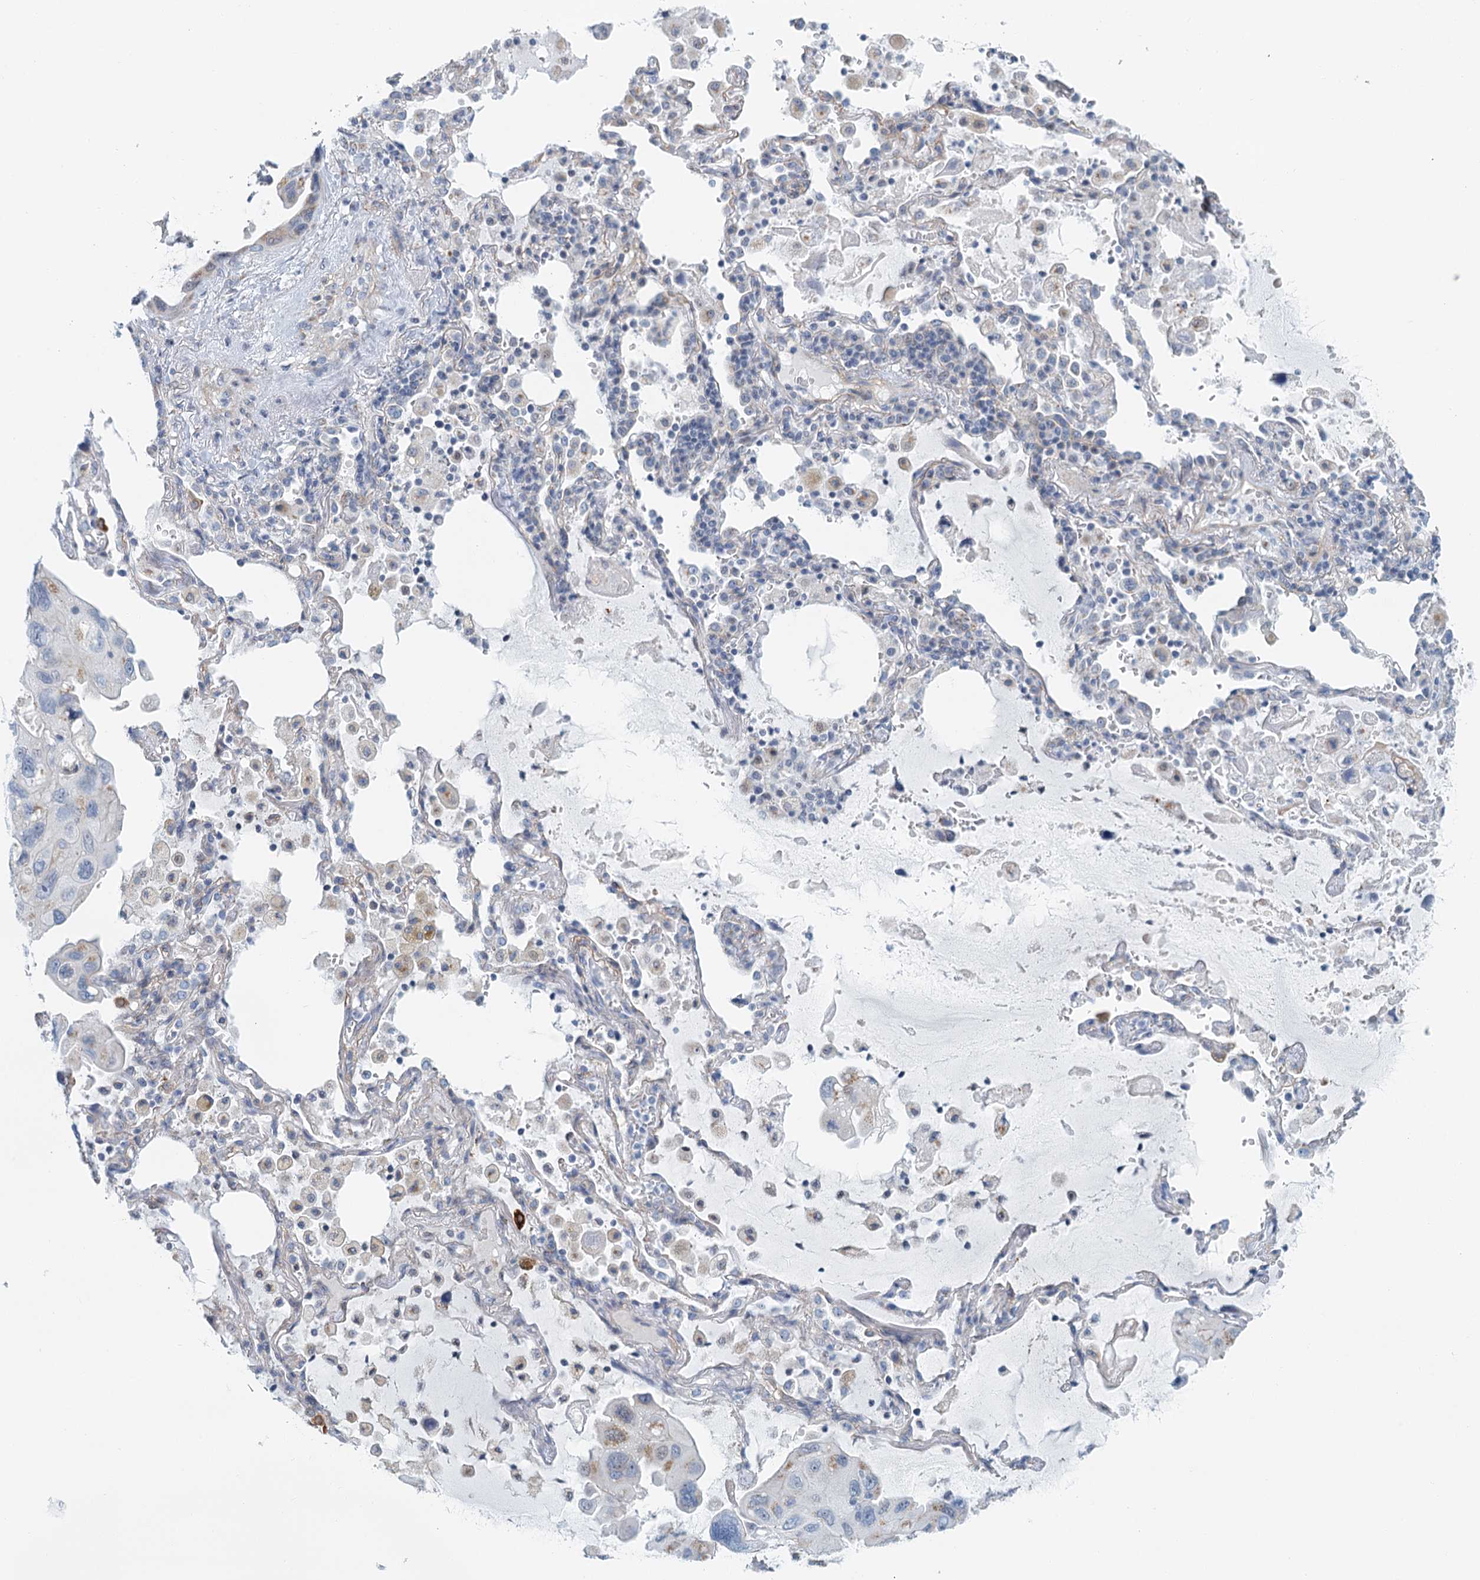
{"staining": {"intensity": "weak", "quantity": "25%-75%", "location": "cytoplasmic/membranous"}, "tissue": "lung cancer", "cell_type": "Tumor cells", "image_type": "cancer", "snomed": [{"axis": "morphology", "description": "Squamous cell carcinoma, NOS"}, {"axis": "topography", "description": "Lung"}], "caption": "Immunohistochemical staining of squamous cell carcinoma (lung) demonstrates low levels of weak cytoplasmic/membranous protein positivity in about 25%-75% of tumor cells.", "gene": "ZNF527", "patient": {"sex": "female", "age": 73}}